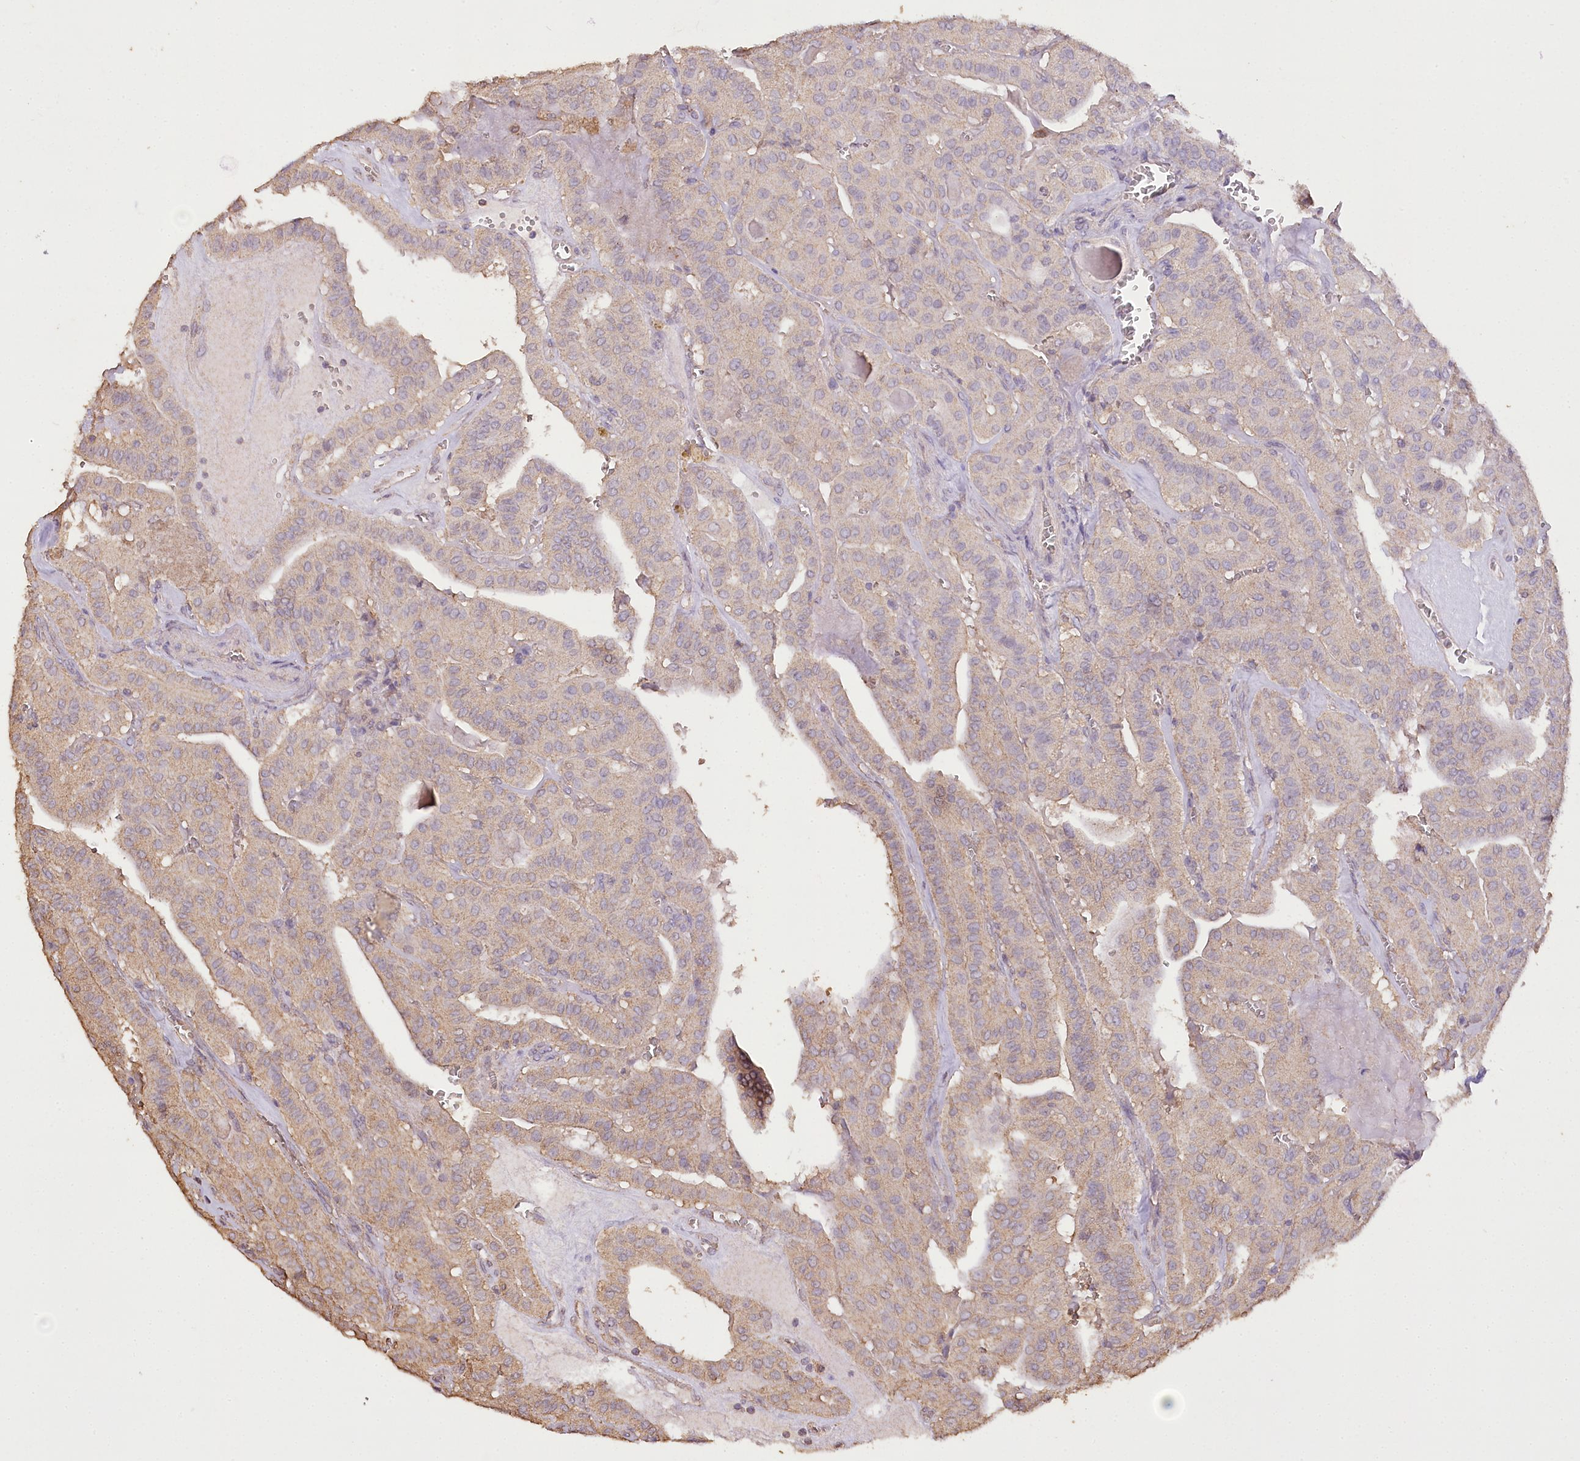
{"staining": {"intensity": "weak", "quantity": ">75%", "location": "cytoplasmic/membranous"}, "tissue": "thyroid cancer", "cell_type": "Tumor cells", "image_type": "cancer", "snomed": [{"axis": "morphology", "description": "Papillary adenocarcinoma, NOS"}, {"axis": "topography", "description": "Thyroid gland"}], "caption": "Immunohistochemical staining of thyroid cancer (papillary adenocarcinoma) shows weak cytoplasmic/membranous protein staining in approximately >75% of tumor cells.", "gene": "IREB2", "patient": {"sex": "male", "age": 52}}